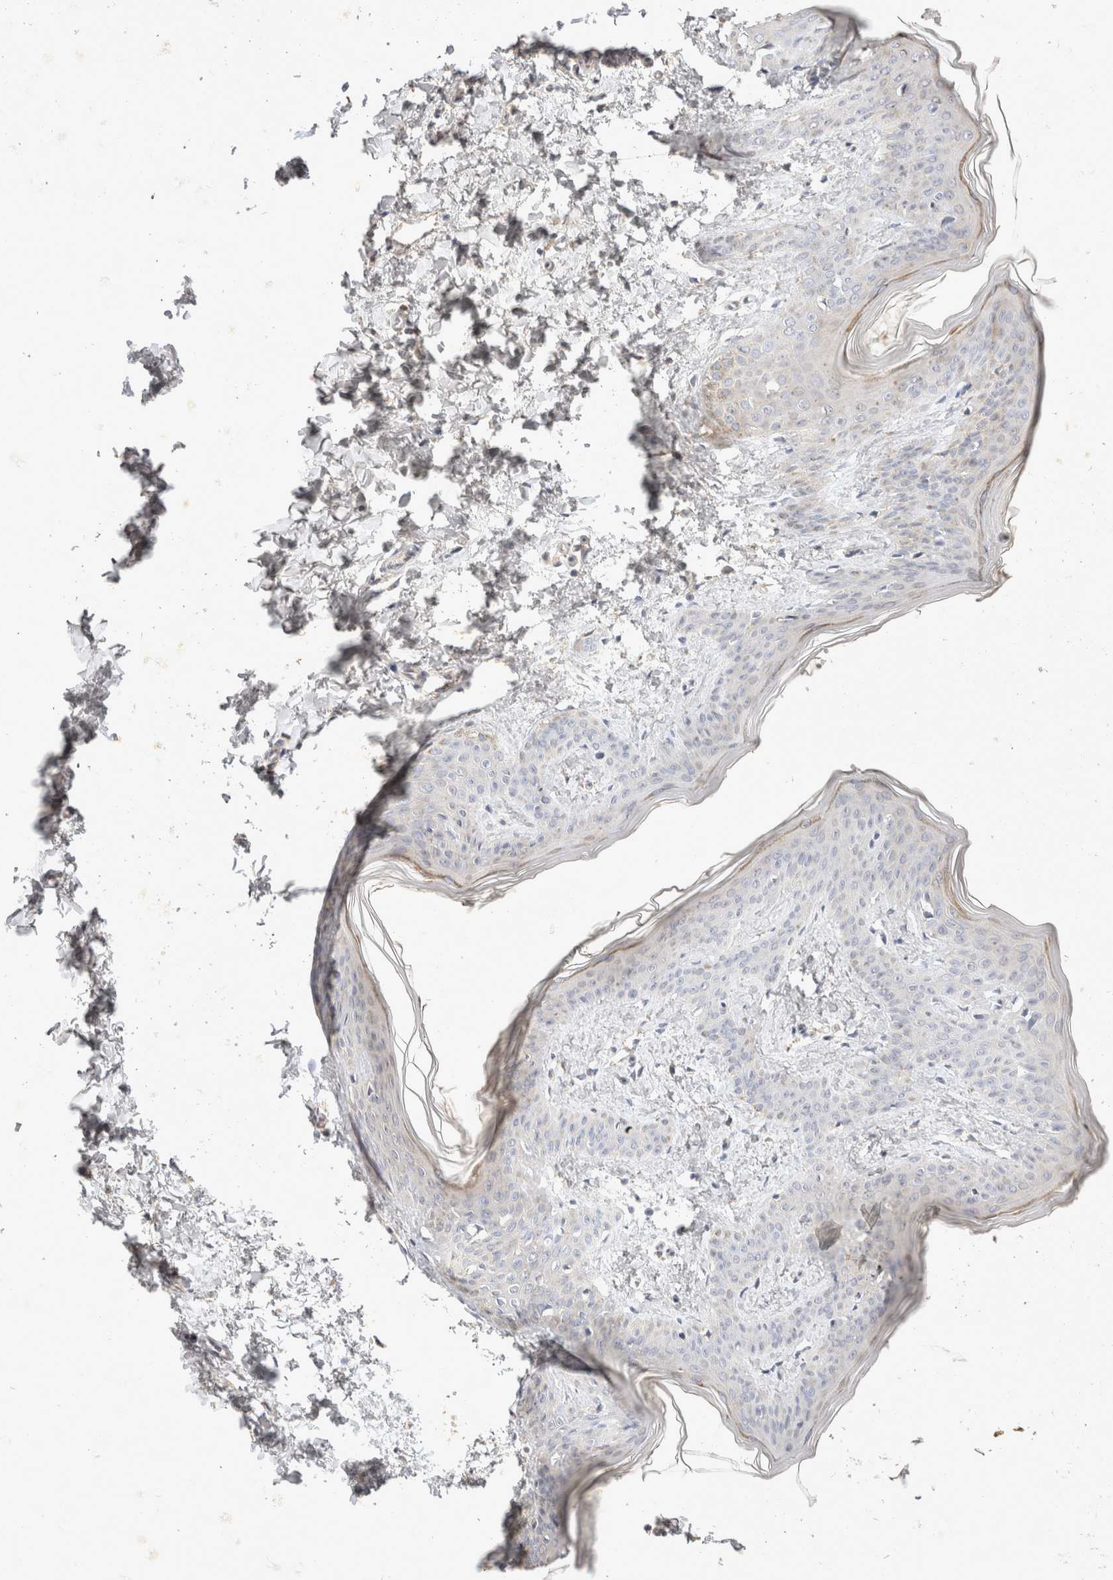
{"staining": {"intensity": "negative", "quantity": "none", "location": "none"}, "tissue": "skin", "cell_type": "Fibroblasts", "image_type": "normal", "snomed": [{"axis": "morphology", "description": "Normal tissue, NOS"}, {"axis": "topography", "description": "Skin"}], "caption": "The histopathology image exhibits no significant expression in fibroblasts of skin. Nuclei are stained in blue.", "gene": "EIF4G3", "patient": {"sex": "female", "age": 17}}